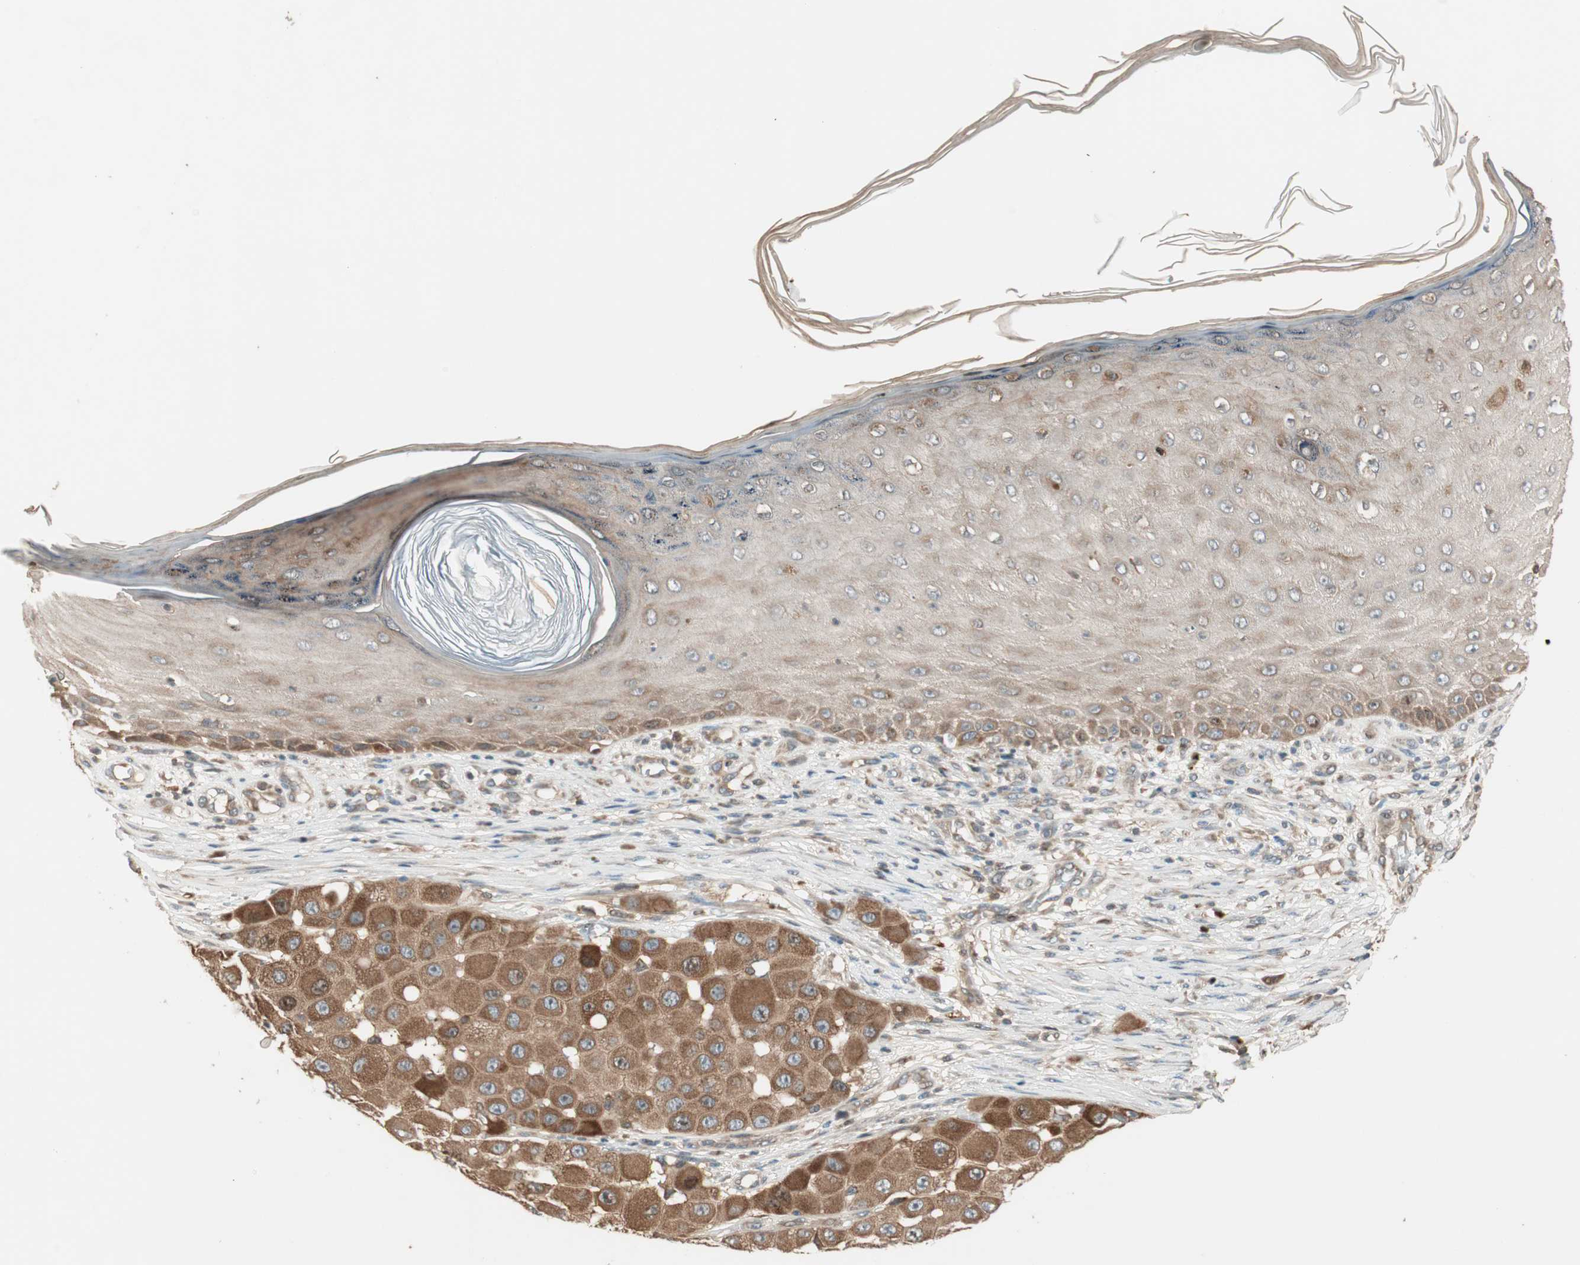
{"staining": {"intensity": "moderate", "quantity": ">75%", "location": "cytoplasmic/membranous"}, "tissue": "melanoma", "cell_type": "Tumor cells", "image_type": "cancer", "snomed": [{"axis": "morphology", "description": "Malignant melanoma, NOS"}, {"axis": "topography", "description": "Skin"}], "caption": "Tumor cells show medium levels of moderate cytoplasmic/membranous staining in approximately >75% of cells in melanoma. (DAB (3,3'-diaminobenzidine) IHC, brown staining for protein, blue staining for nuclei).", "gene": "ATP6AP2", "patient": {"sex": "female", "age": 81}}